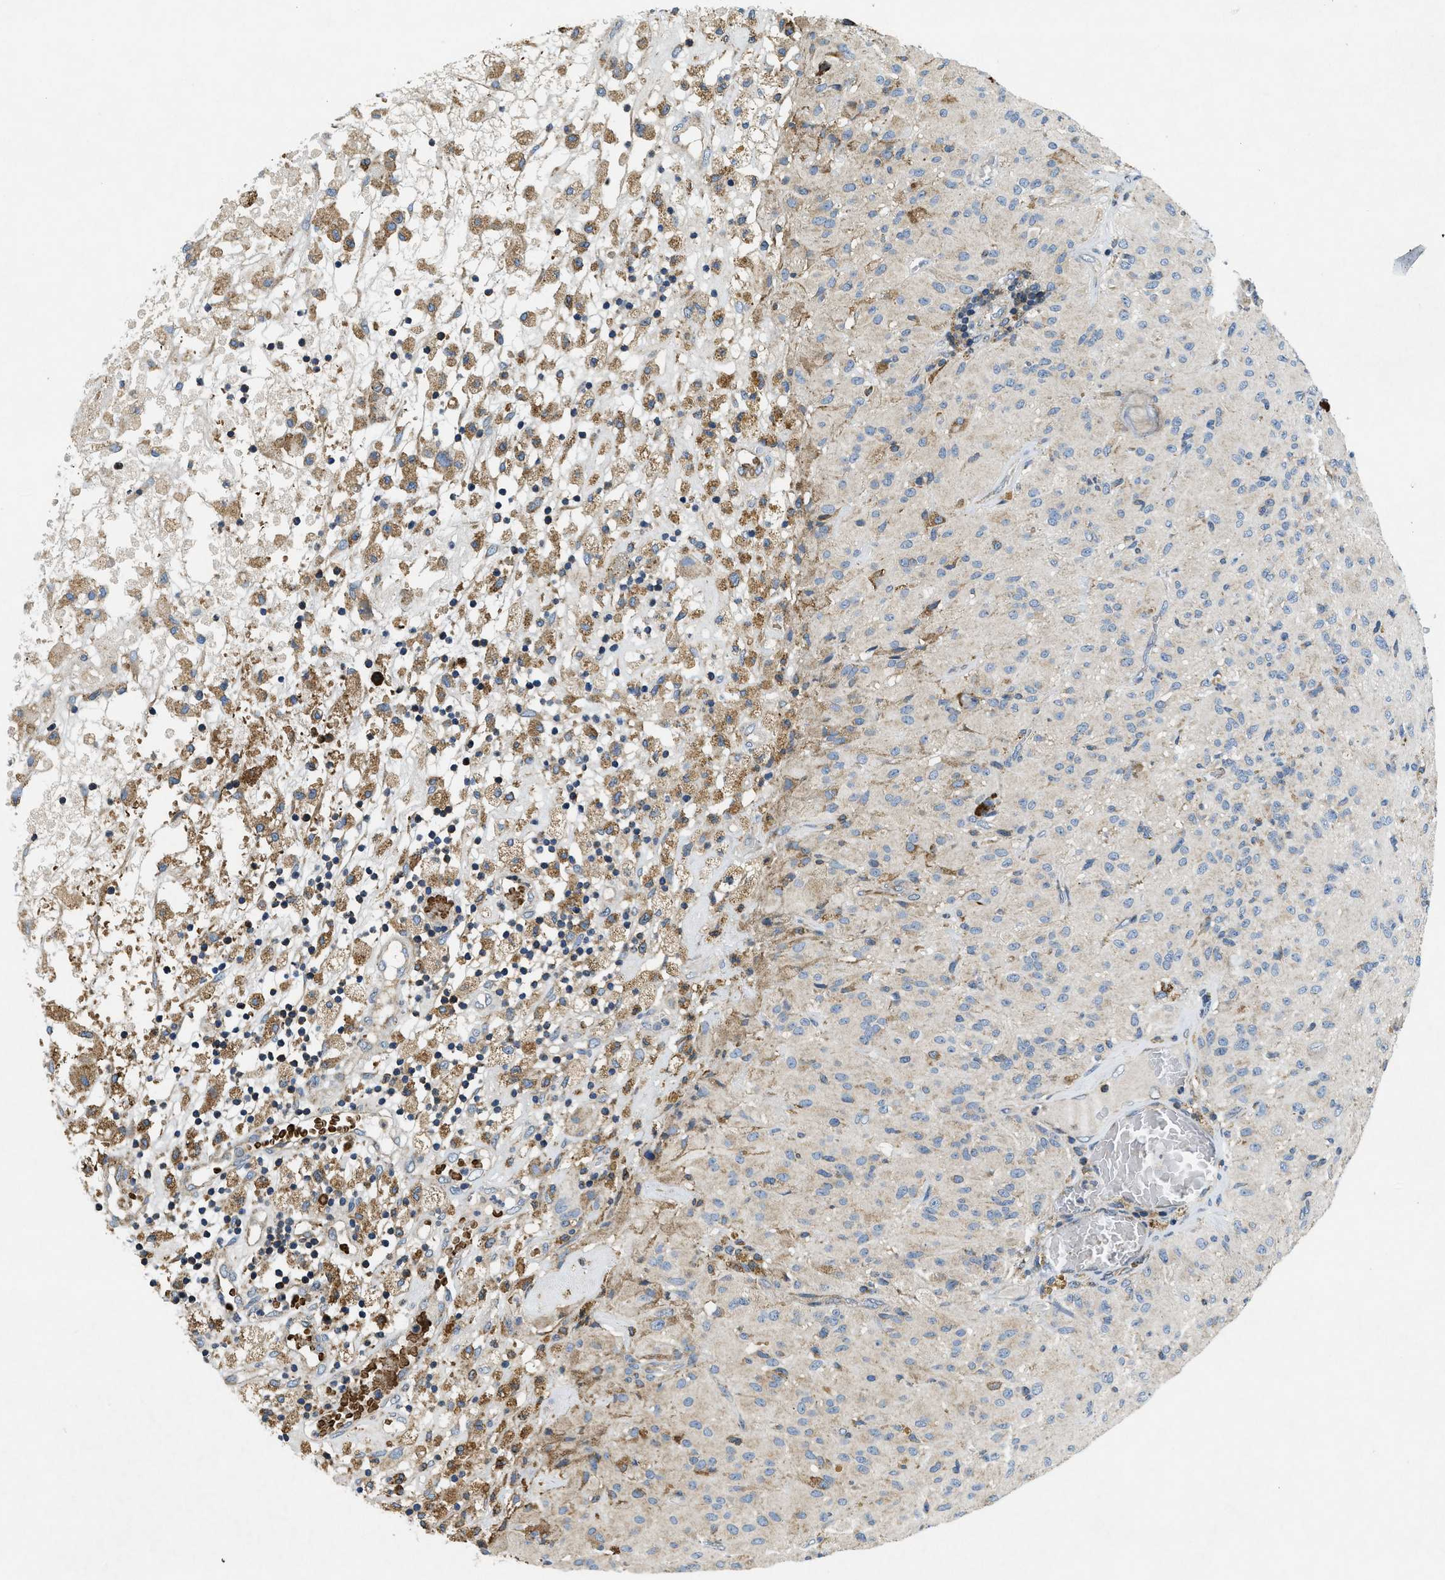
{"staining": {"intensity": "moderate", "quantity": "<25%", "location": "cytoplasmic/membranous"}, "tissue": "glioma", "cell_type": "Tumor cells", "image_type": "cancer", "snomed": [{"axis": "morphology", "description": "Glioma, malignant, High grade"}, {"axis": "topography", "description": "Brain"}], "caption": "DAB (3,3'-diaminobenzidine) immunohistochemical staining of malignant glioma (high-grade) demonstrates moderate cytoplasmic/membranous protein positivity in about <25% of tumor cells. (DAB (3,3'-diaminobenzidine) IHC, brown staining for protein, blue staining for nuclei).", "gene": "CSPG4", "patient": {"sex": "female", "age": 59}}